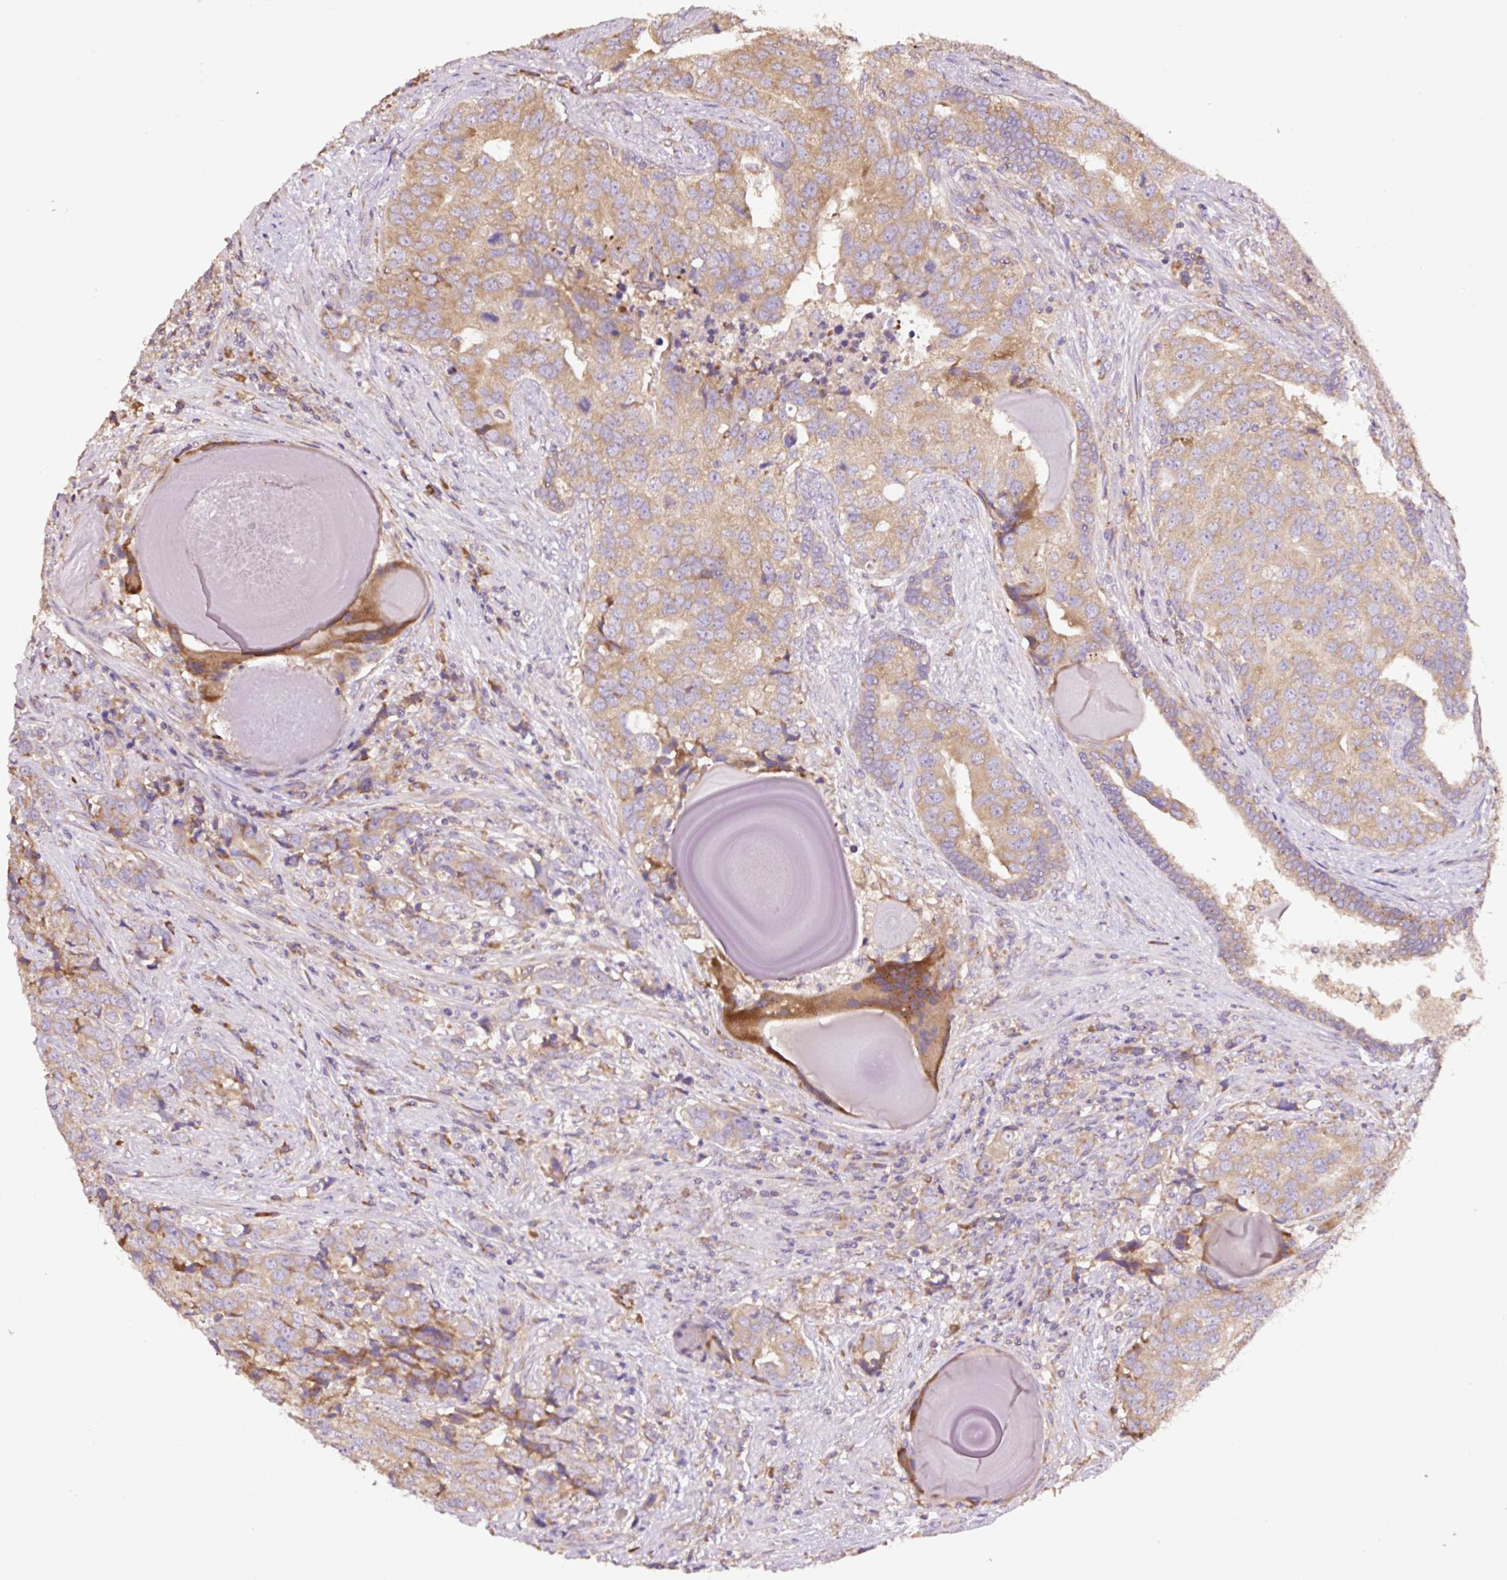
{"staining": {"intensity": "moderate", "quantity": "25%-75%", "location": "cytoplasmic/membranous"}, "tissue": "prostate cancer", "cell_type": "Tumor cells", "image_type": "cancer", "snomed": [{"axis": "morphology", "description": "Adenocarcinoma, High grade"}, {"axis": "topography", "description": "Prostate"}], "caption": "Protein expression analysis of adenocarcinoma (high-grade) (prostate) exhibits moderate cytoplasmic/membranous staining in approximately 25%-75% of tumor cells.", "gene": "RPS23", "patient": {"sex": "male", "age": 68}}